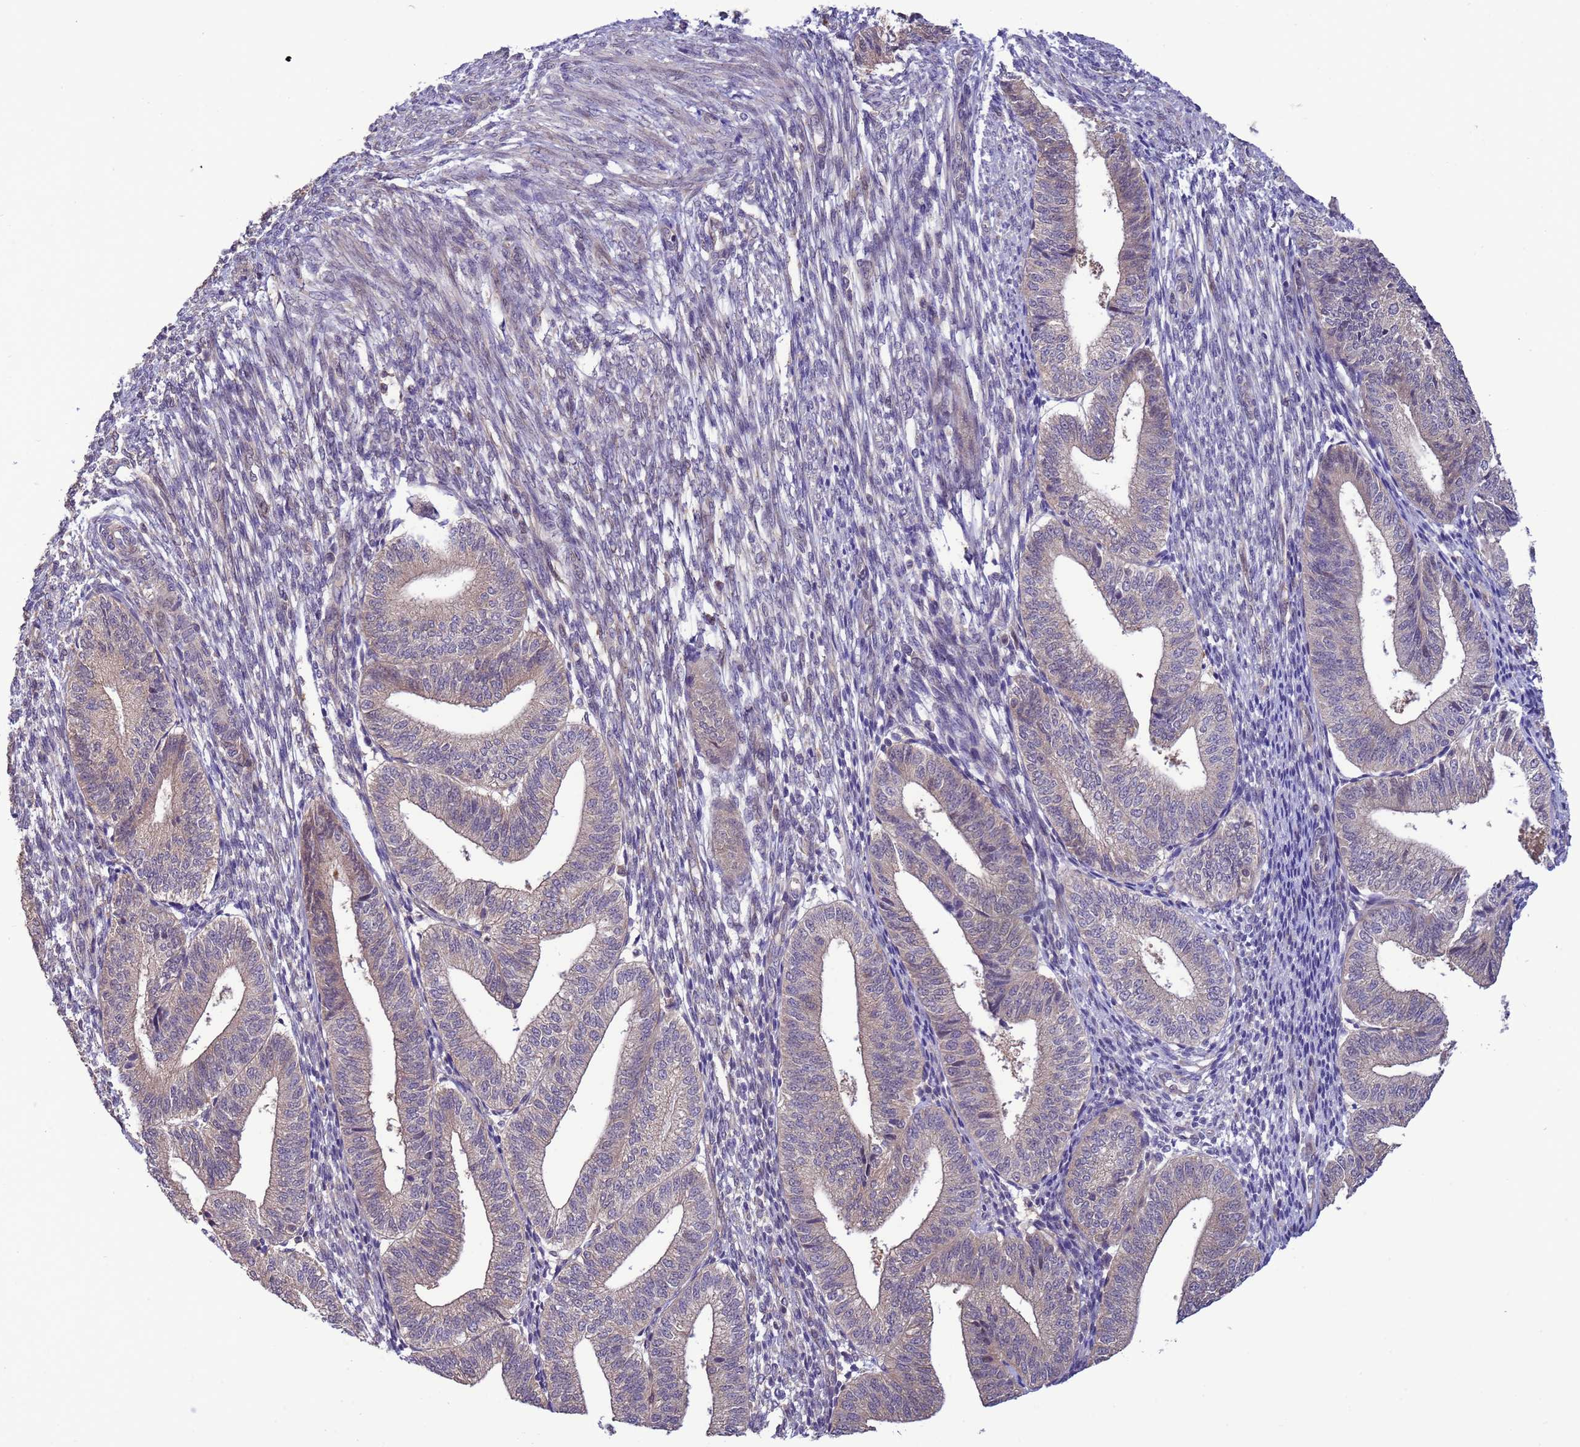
{"staining": {"intensity": "negative", "quantity": "none", "location": "none"}, "tissue": "endometrium", "cell_type": "Cells in endometrial stroma", "image_type": "normal", "snomed": [{"axis": "morphology", "description": "Normal tissue, NOS"}, {"axis": "topography", "description": "Endometrium"}], "caption": "Immunohistochemistry (IHC) histopathology image of normal endometrium: endometrium stained with DAB (3,3'-diaminobenzidine) shows no significant protein staining in cells in endometrial stroma.", "gene": "GJA10", "patient": {"sex": "female", "age": 34}}